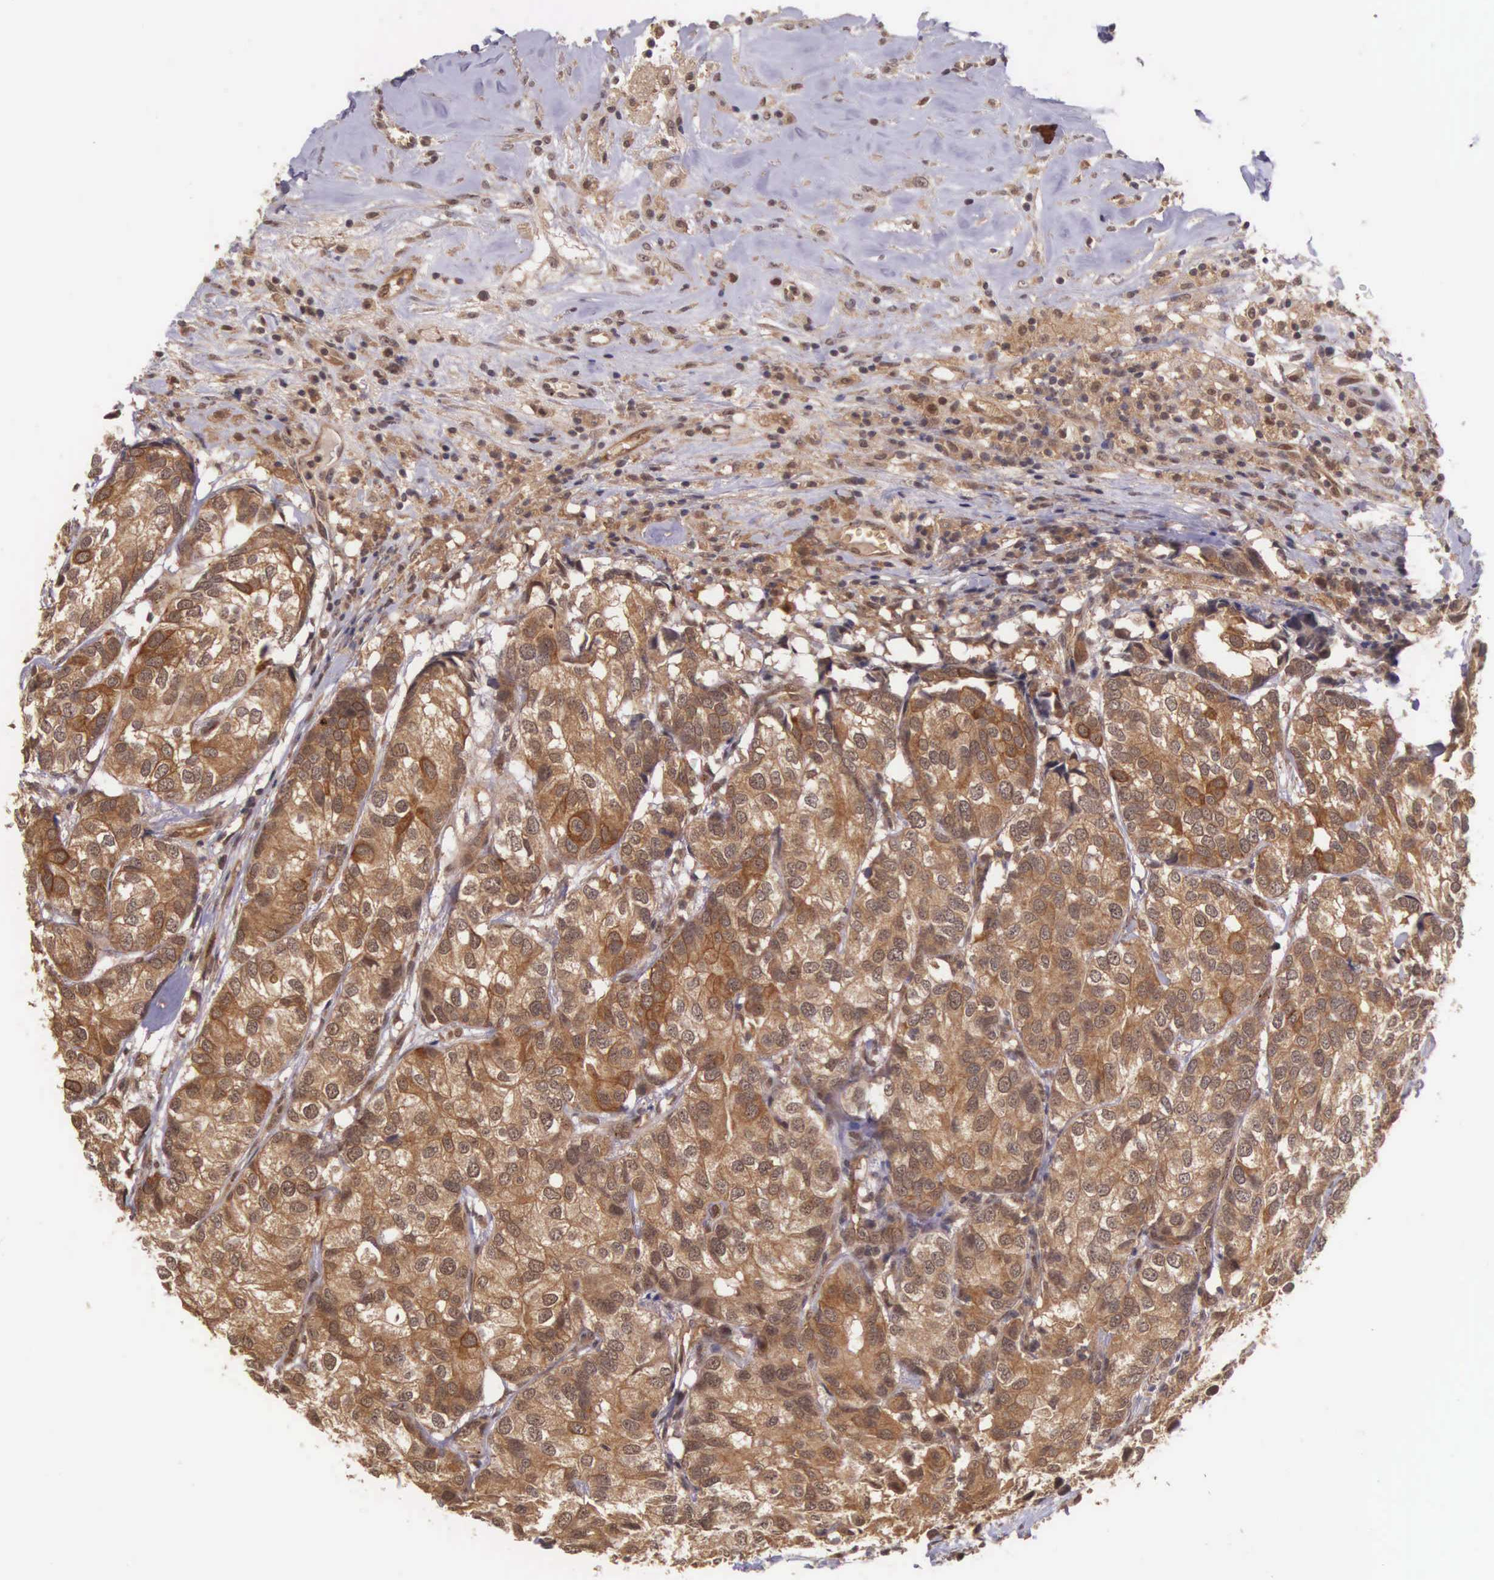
{"staining": {"intensity": "strong", "quantity": ">75%", "location": "cytoplasmic/membranous"}, "tissue": "breast cancer", "cell_type": "Tumor cells", "image_type": "cancer", "snomed": [{"axis": "morphology", "description": "Duct carcinoma"}, {"axis": "topography", "description": "Breast"}], "caption": "Protein expression analysis of breast cancer (infiltrating ductal carcinoma) demonstrates strong cytoplasmic/membranous staining in about >75% of tumor cells. The protein of interest is shown in brown color, while the nuclei are stained blue.", "gene": "VASH1", "patient": {"sex": "female", "age": 68}}